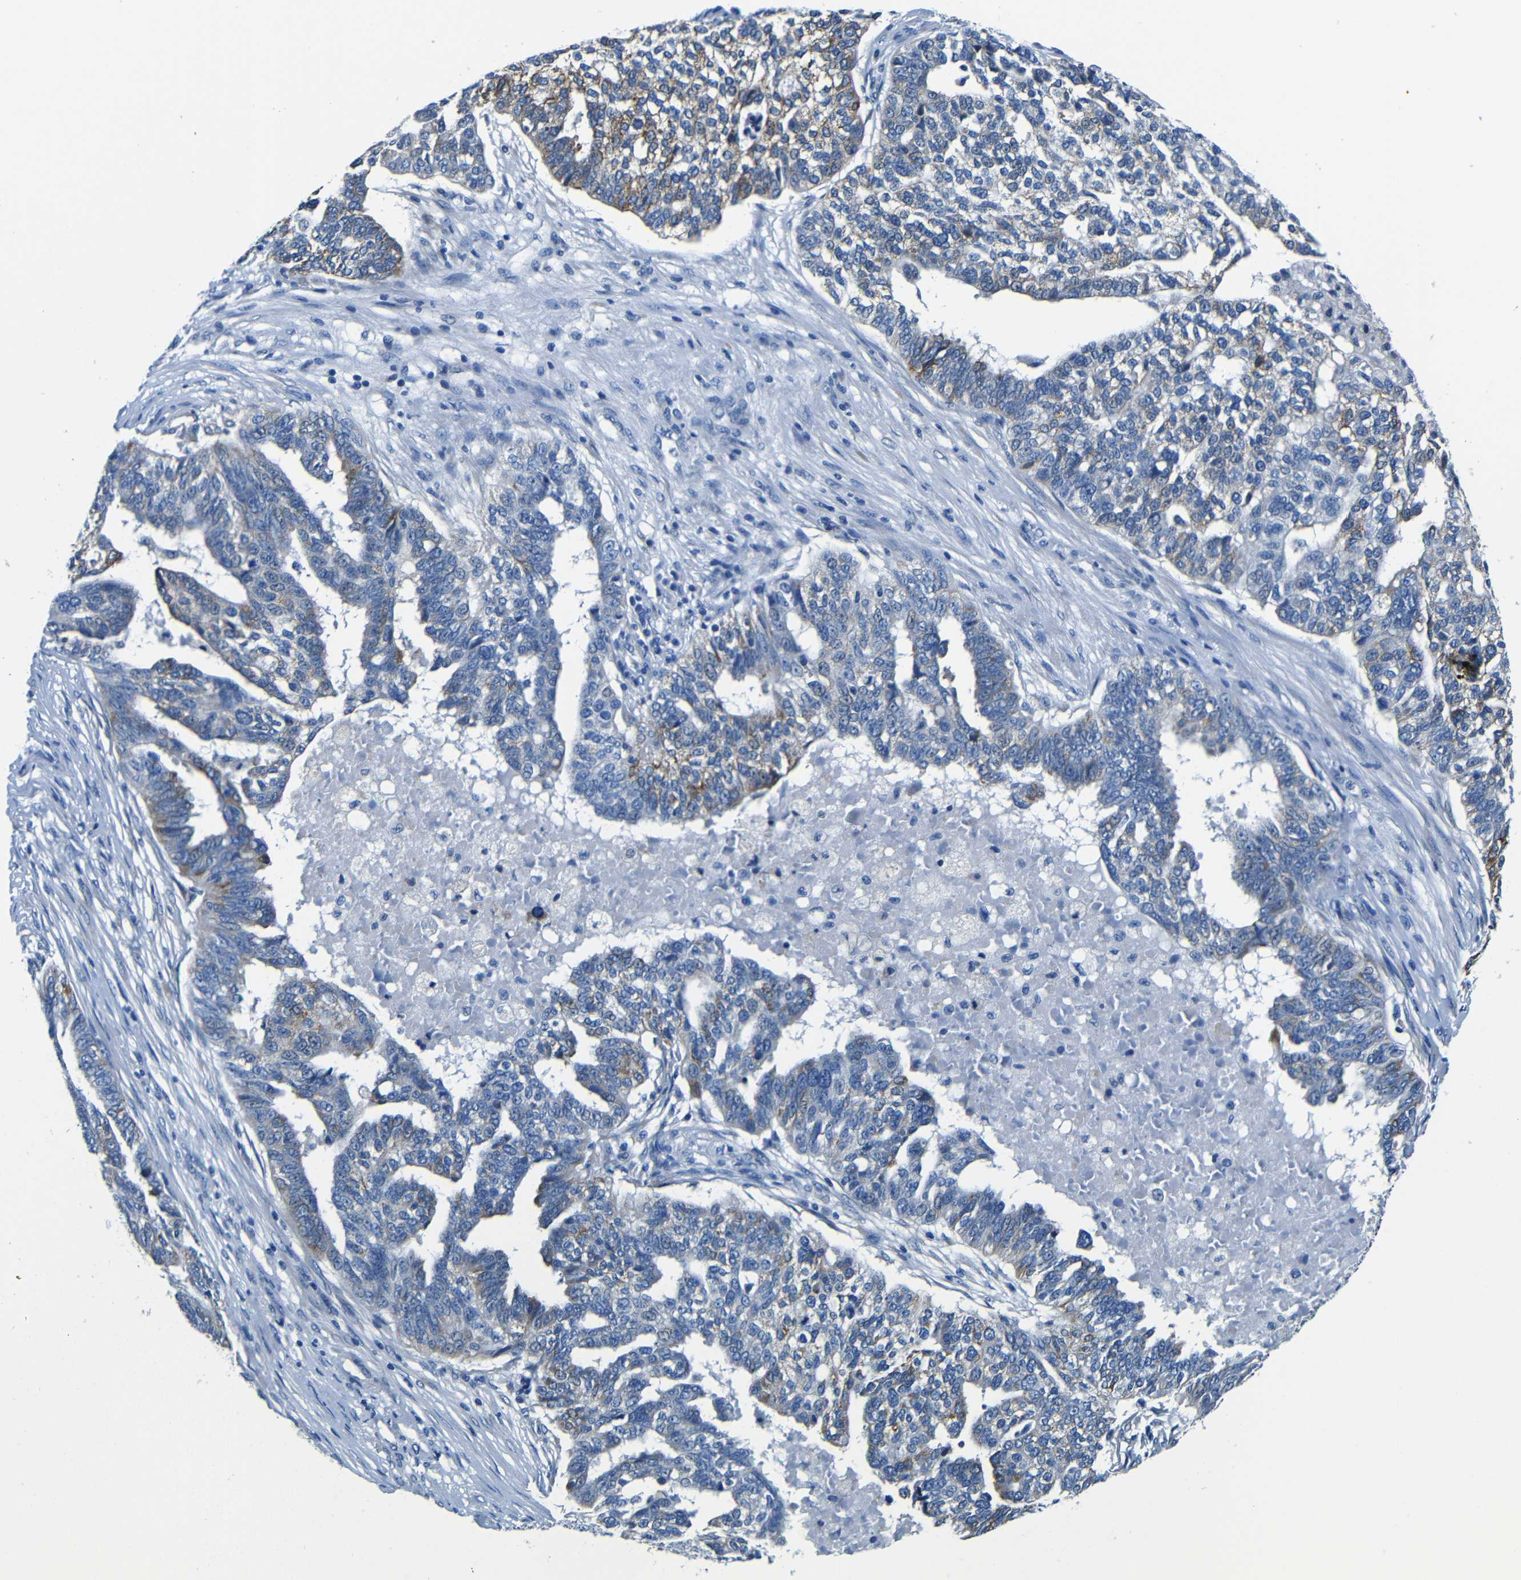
{"staining": {"intensity": "moderate", "quantity": "<25%", "location": "cytoplasmic/membranous"}, "tissue": "ovarian cancer", "cell_type": "Tumor cells", "image_type": "cancer", "snomed": [{"axis": "morphology", "description": "Cystadenocarcinoma, serous, NOS"}, {"axis": "topography", "description": "Ovary"}], "caption": "Human ovarian cancer (serous cystadenocarcinoma) stained with a brown dye reveals moderate cytoplasmic/membranous positive staining in about <25% of tumor cells.", "gene": "TNFAIP1", "patient": {"sex": "female", "age": 59}}